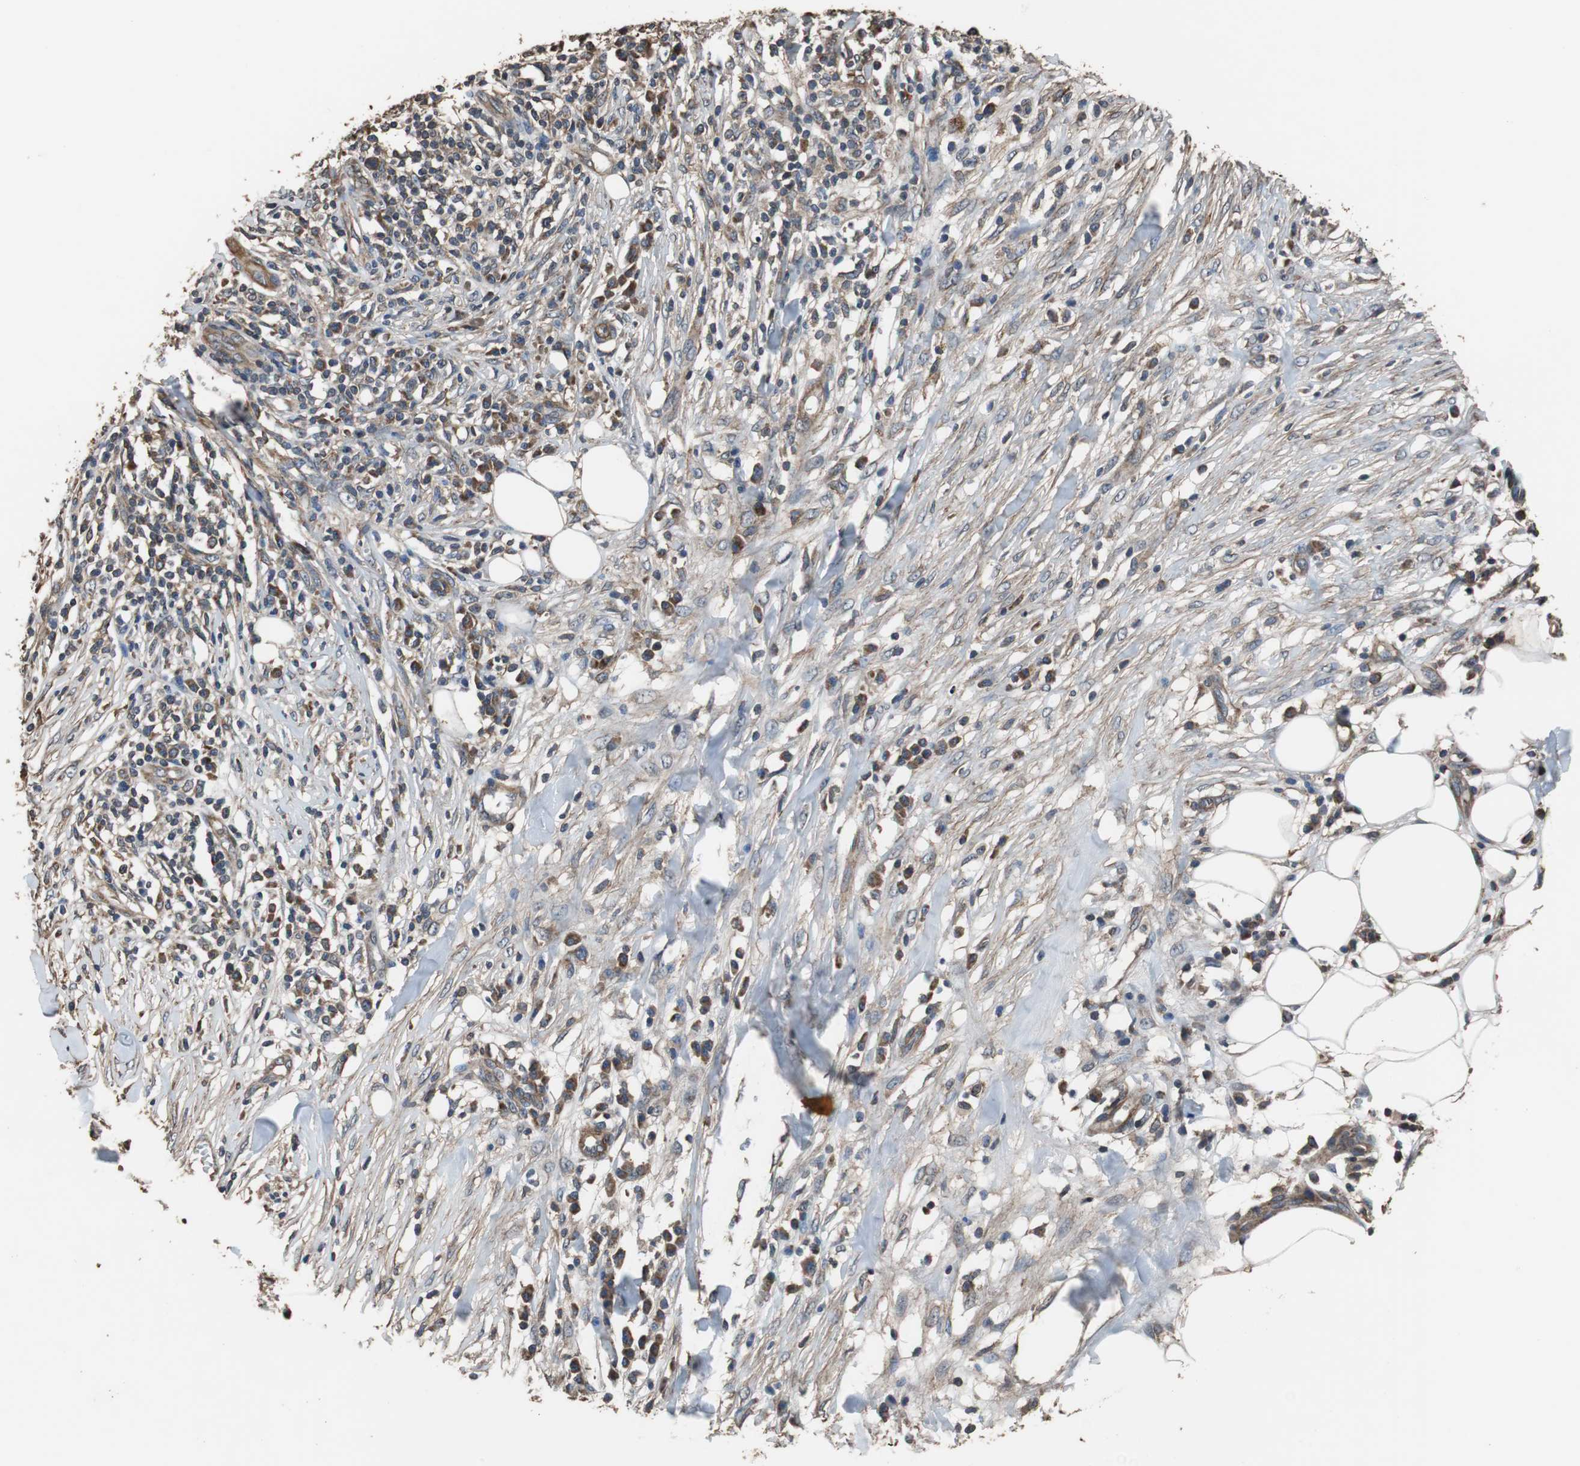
{"staining": {"intensity": "moderate", "quantity": ">75%", "location": "cytoplasmic/membranous"}, "tissue": "skin cancer", "cell_type": "Tumor cells", "image_type": "cancer", "snomed": [{"axis": "morphology", "description": "Squamous cell carcinoma, NOS"}, {"axis": "topography", "description": "Skin"}], "caption": "Skin cancer stained with a protein marker demonstrates moderate staining in tumor cells.", "gene": "PITRM1", "patient": {"sex": "male", "age": 24}}